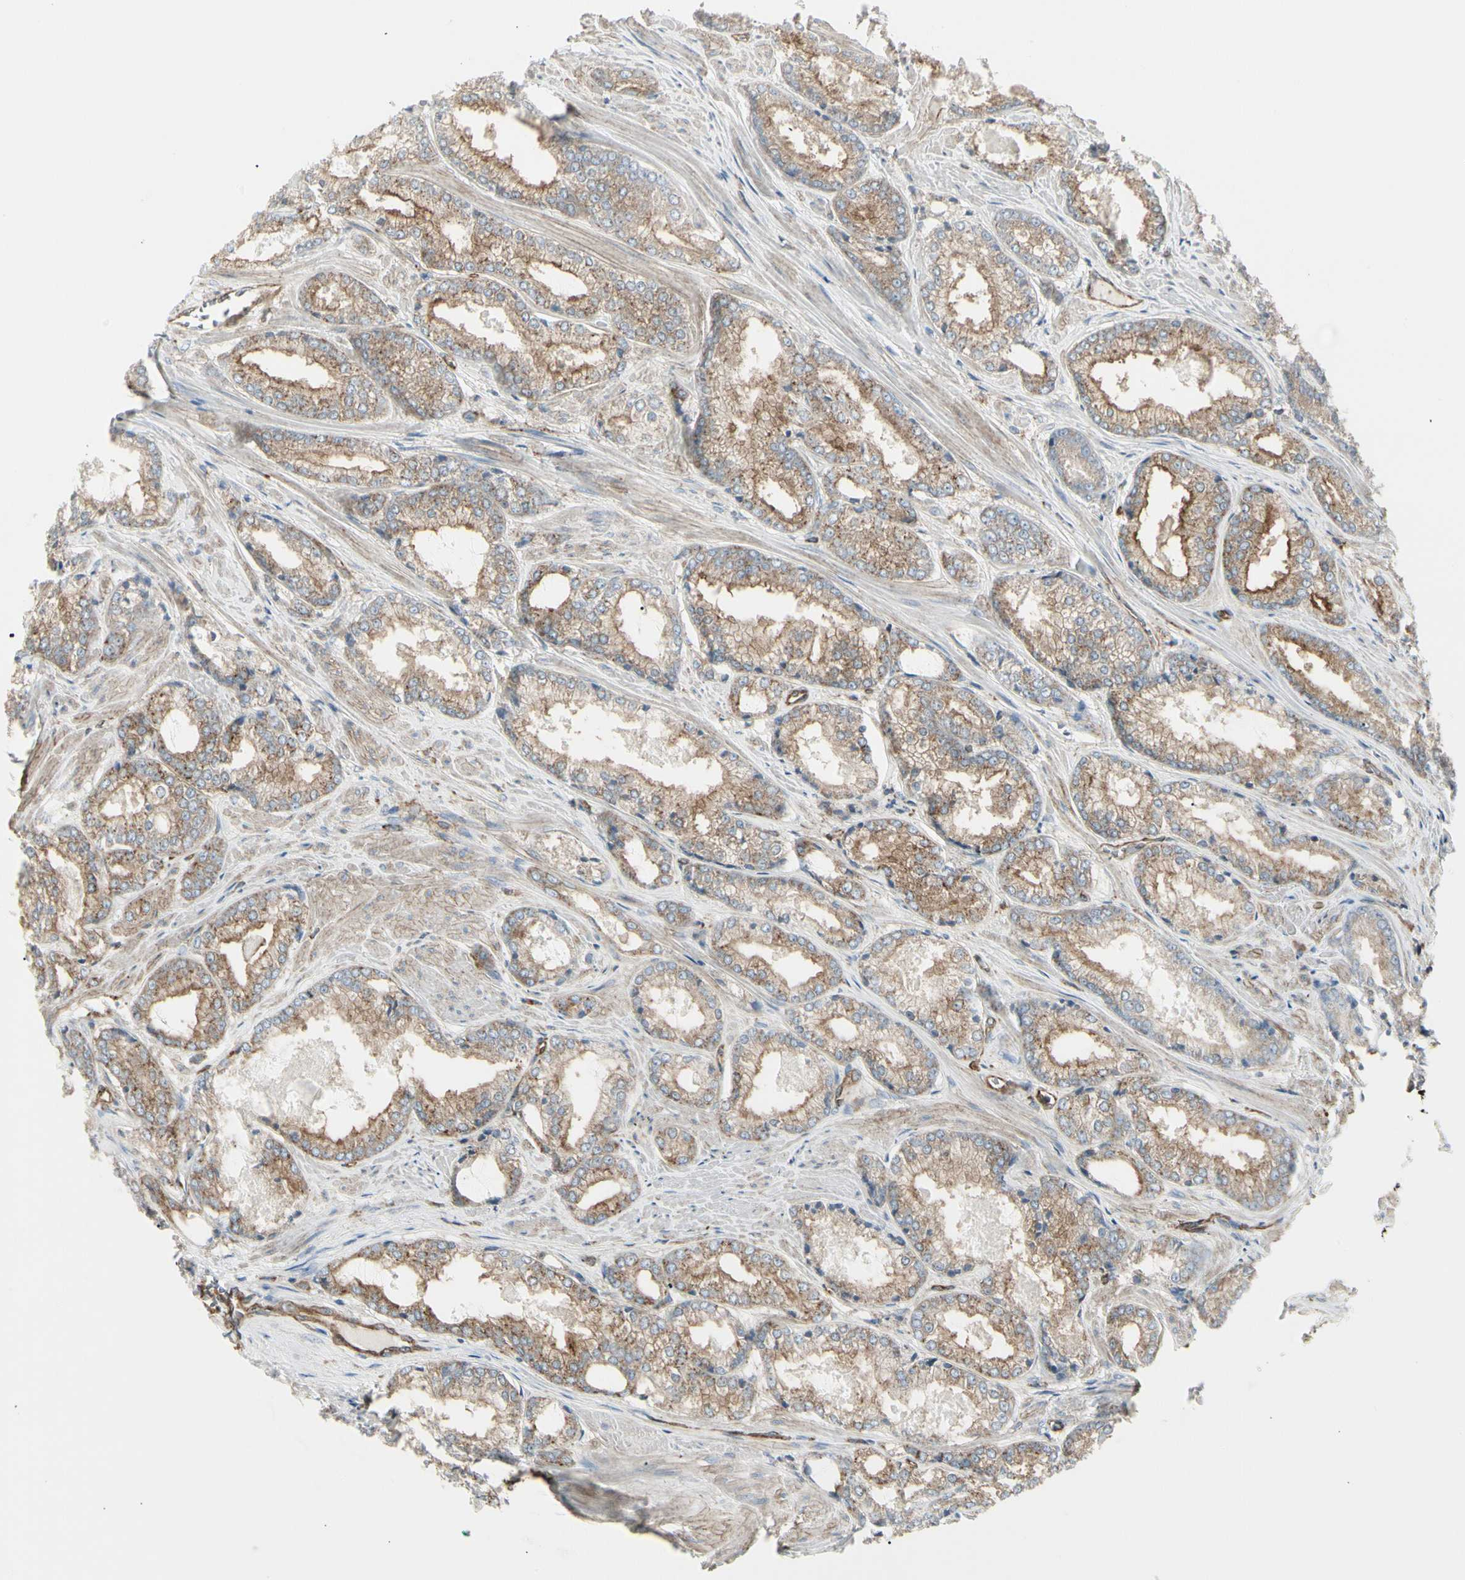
{"staining": {"intensity": "moderate", "quantity": ">75%", "location": "cytoplasmic/membranous"}, "tissue": "prostate cancer", "cell_type": "Tumor cells", "image_type": "cancer", "snomed": [{"axis": "morphology", "description": "Adenocarcinoma, Low grade"}, {"axis": "topography", "description": "Prostate"}], "caption": "The immunohistochemical stain labels moderate cytoplasmic/membranous staining in tumor cells of adenocarcinoma (low-grade) (prostate) tissue.", "gene": "ATP6V1B2", "patient": {"sex": "male", "age": 64}}